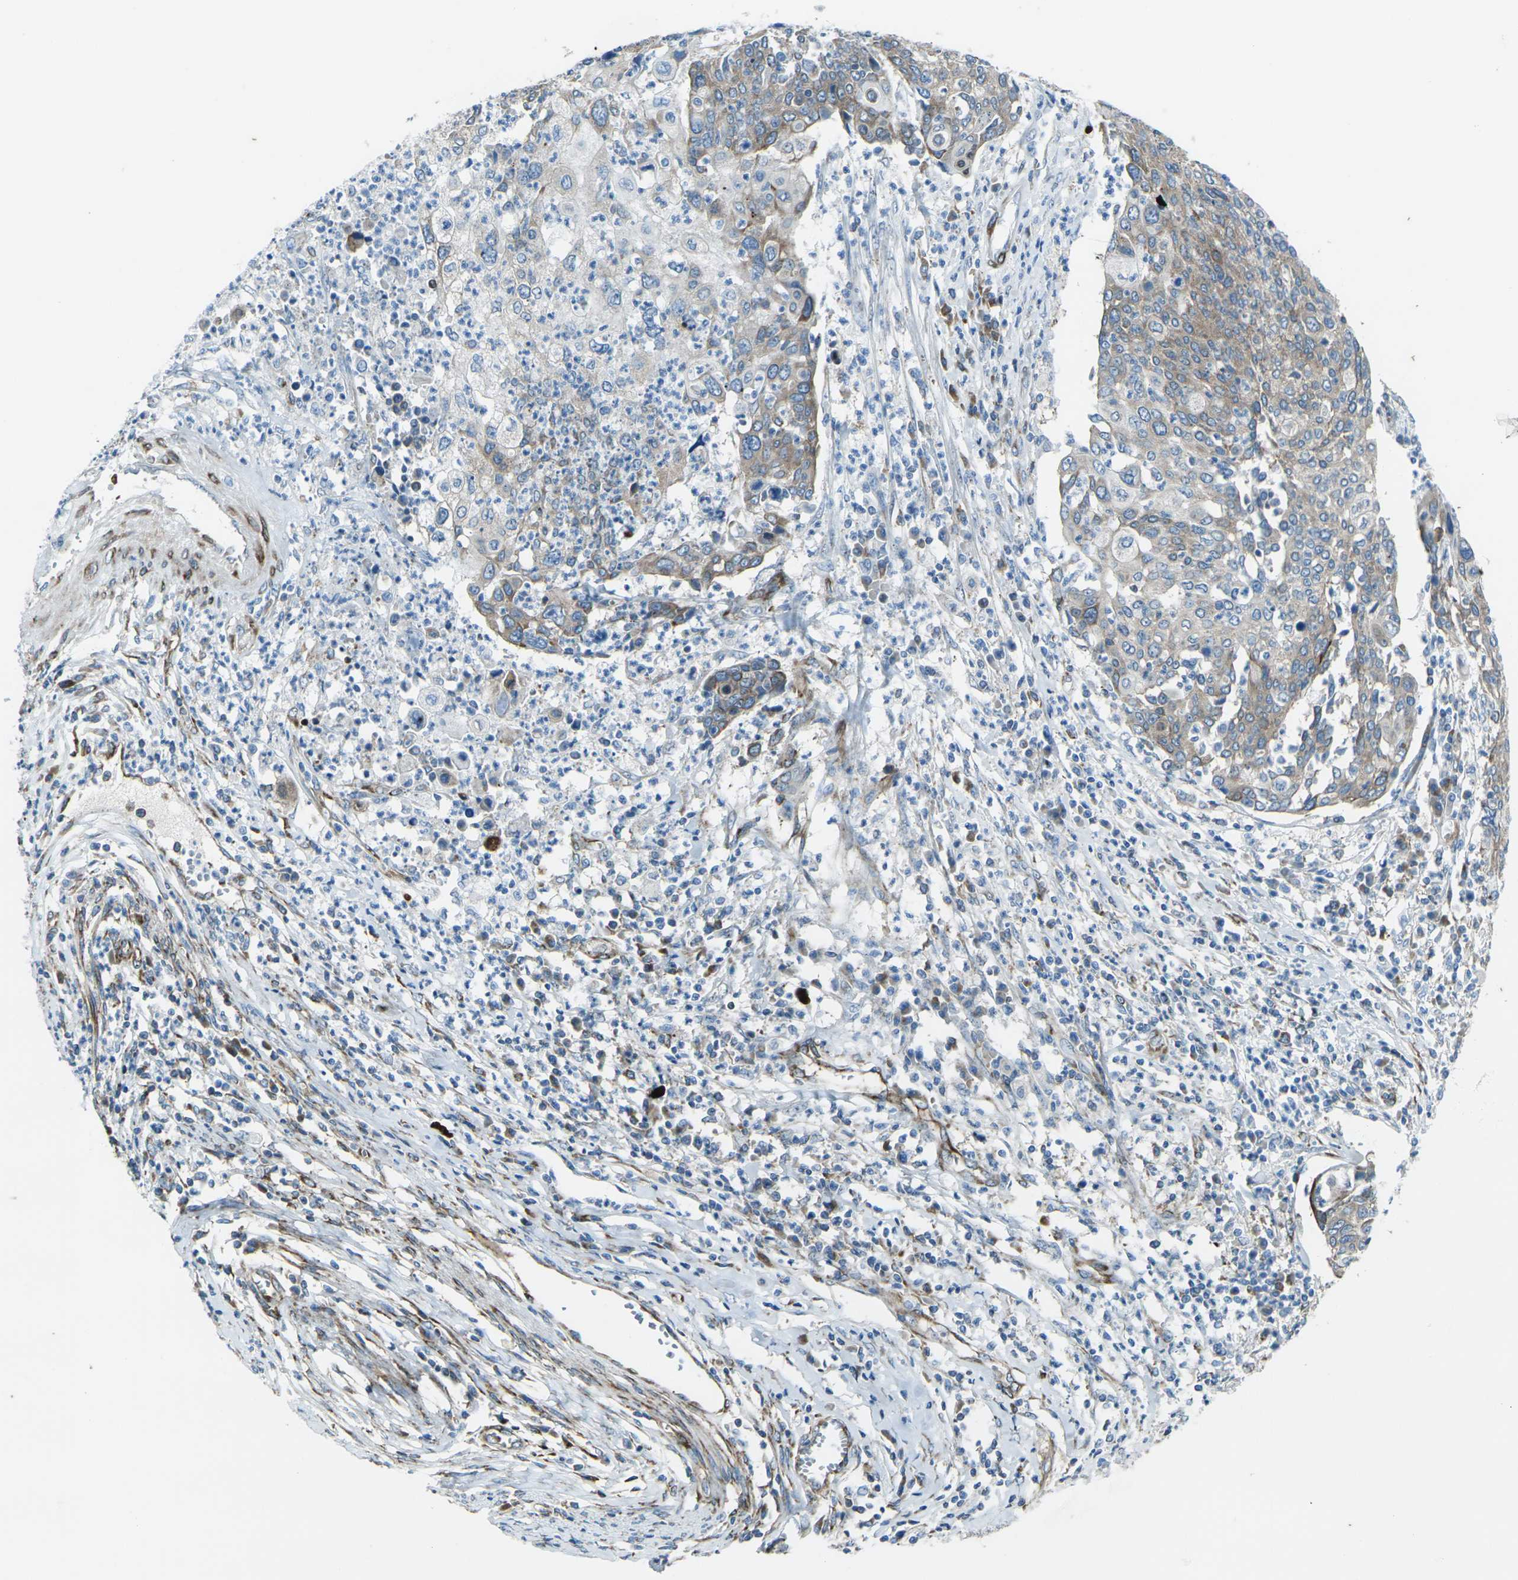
{"staining": {"intensity": "moderate", "quantity": "25%-75%", "location": "cytoplasmic/membranous"}, "tissue": "cervical cancer", "cell_type": "Tumor cells", "image_type": "cancer", "snomed": [{"axis": "morphology", "description": "Squamous cell carcinoma, NOS"}, {"axis": "topography", "description": "Cervix"}], "caption": "The histopathology image shows a brown stain indicating the presence of a protein in the cytoplasmic/membranous of tumor cells in cervical cancer (squamous cell carcinoma).", "gene": "CELSR2", "patient": {"sex": "female", "age": 40}}